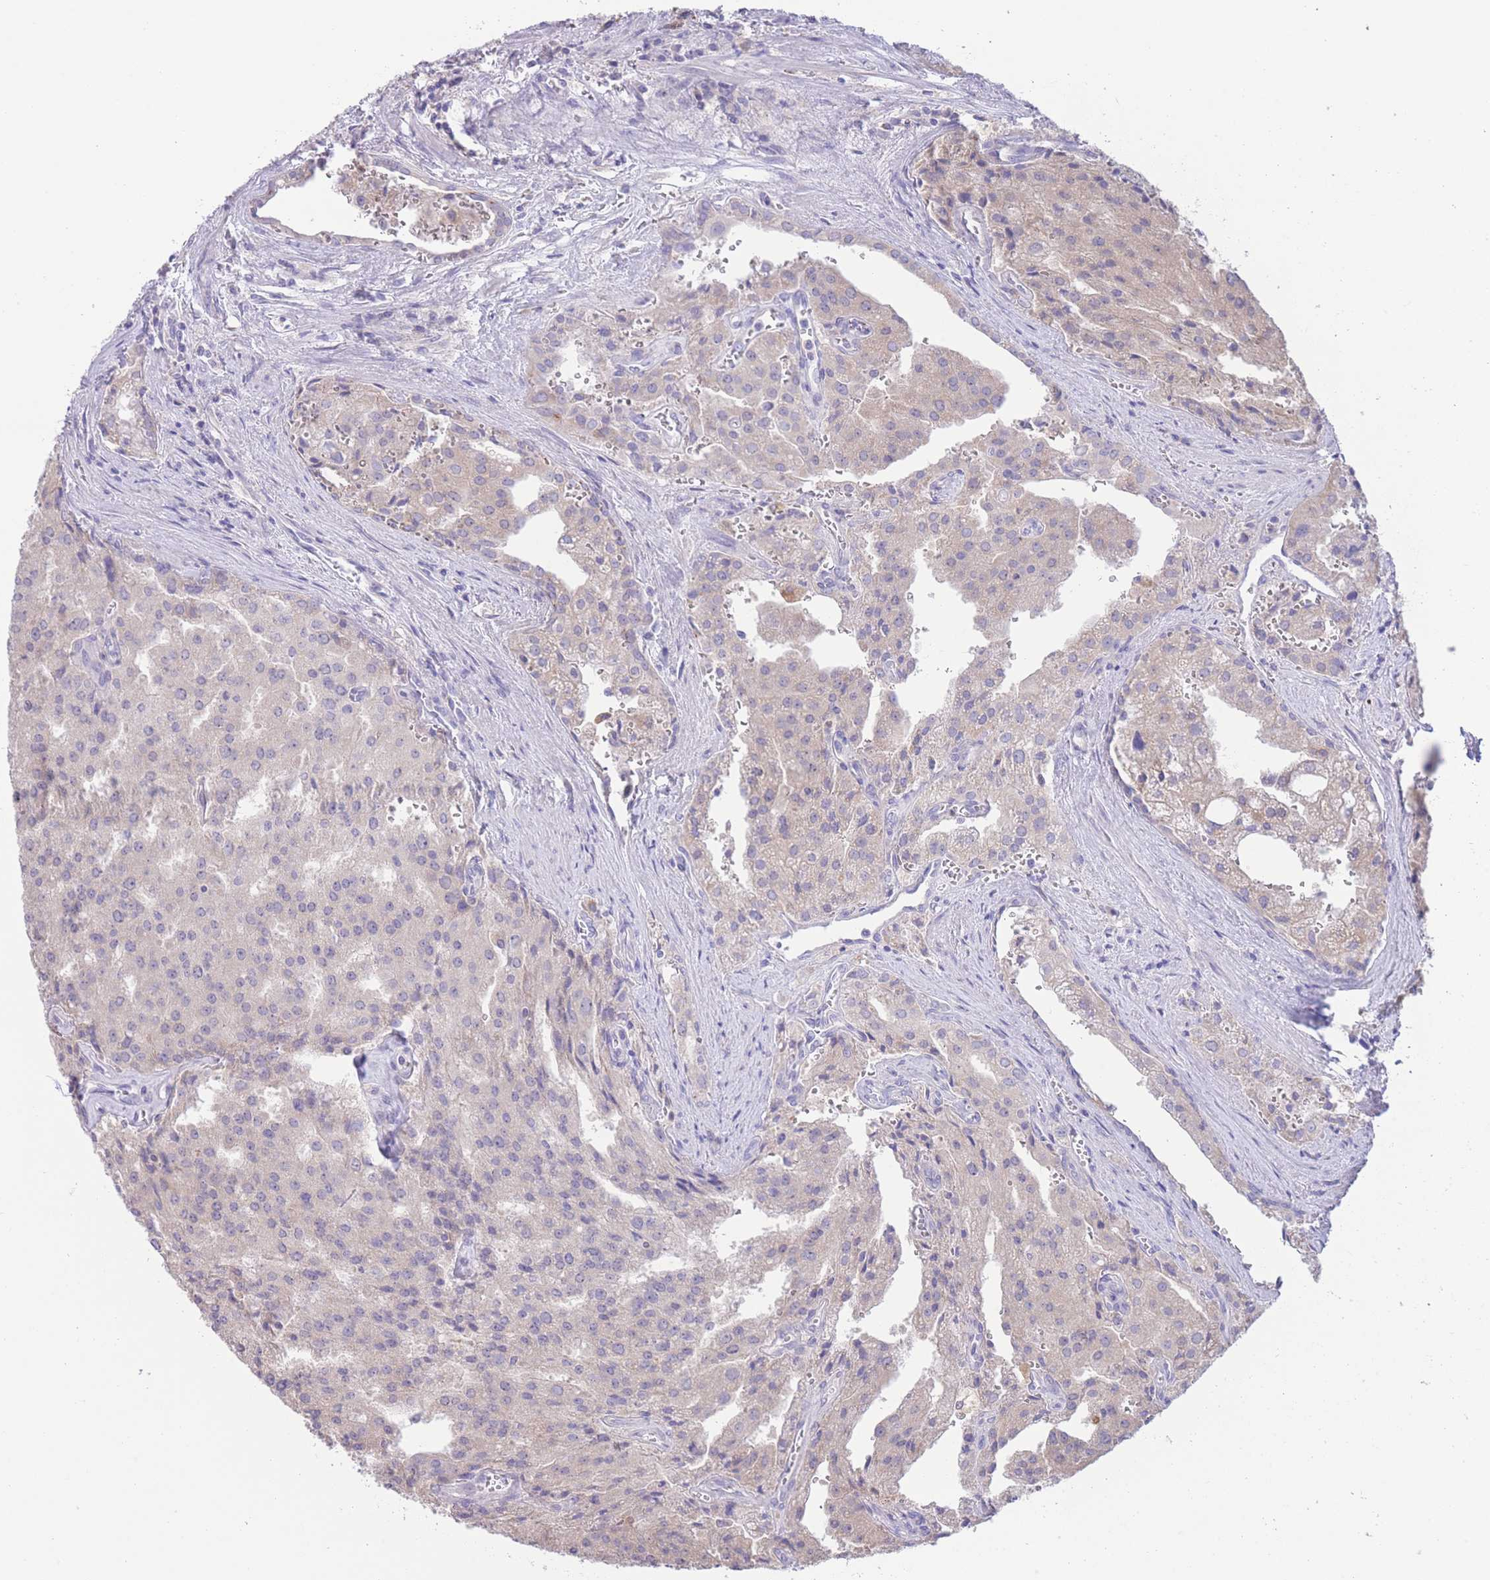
{"staining": {"intensity": "weak", "quantity": "25%-75%", "location": "cytoplasmic/membranous"}, "tissue": "prostate cancer", "cell_type": "Tumor cells", "image_type": "cancer", "snomed": [{"axis": "morphology", "description": "Adenocarcinoma, High grade"}, {"axis": "topography", "description": "Prostate"}], "caption": "Tumor cells display low levels of weak cytoplasmic/membranous positivity in approximately 25%-75% of cells in prostate cancer. The staining was performed using DAB (3,3'-diaminobenzidine) to visualize the protein expression in brown, while the nuclei were stained in blue with hematoxylin (Magnification: 20x).", "gene": "FAH", "patient": {"sex": "male", "age": 68}}